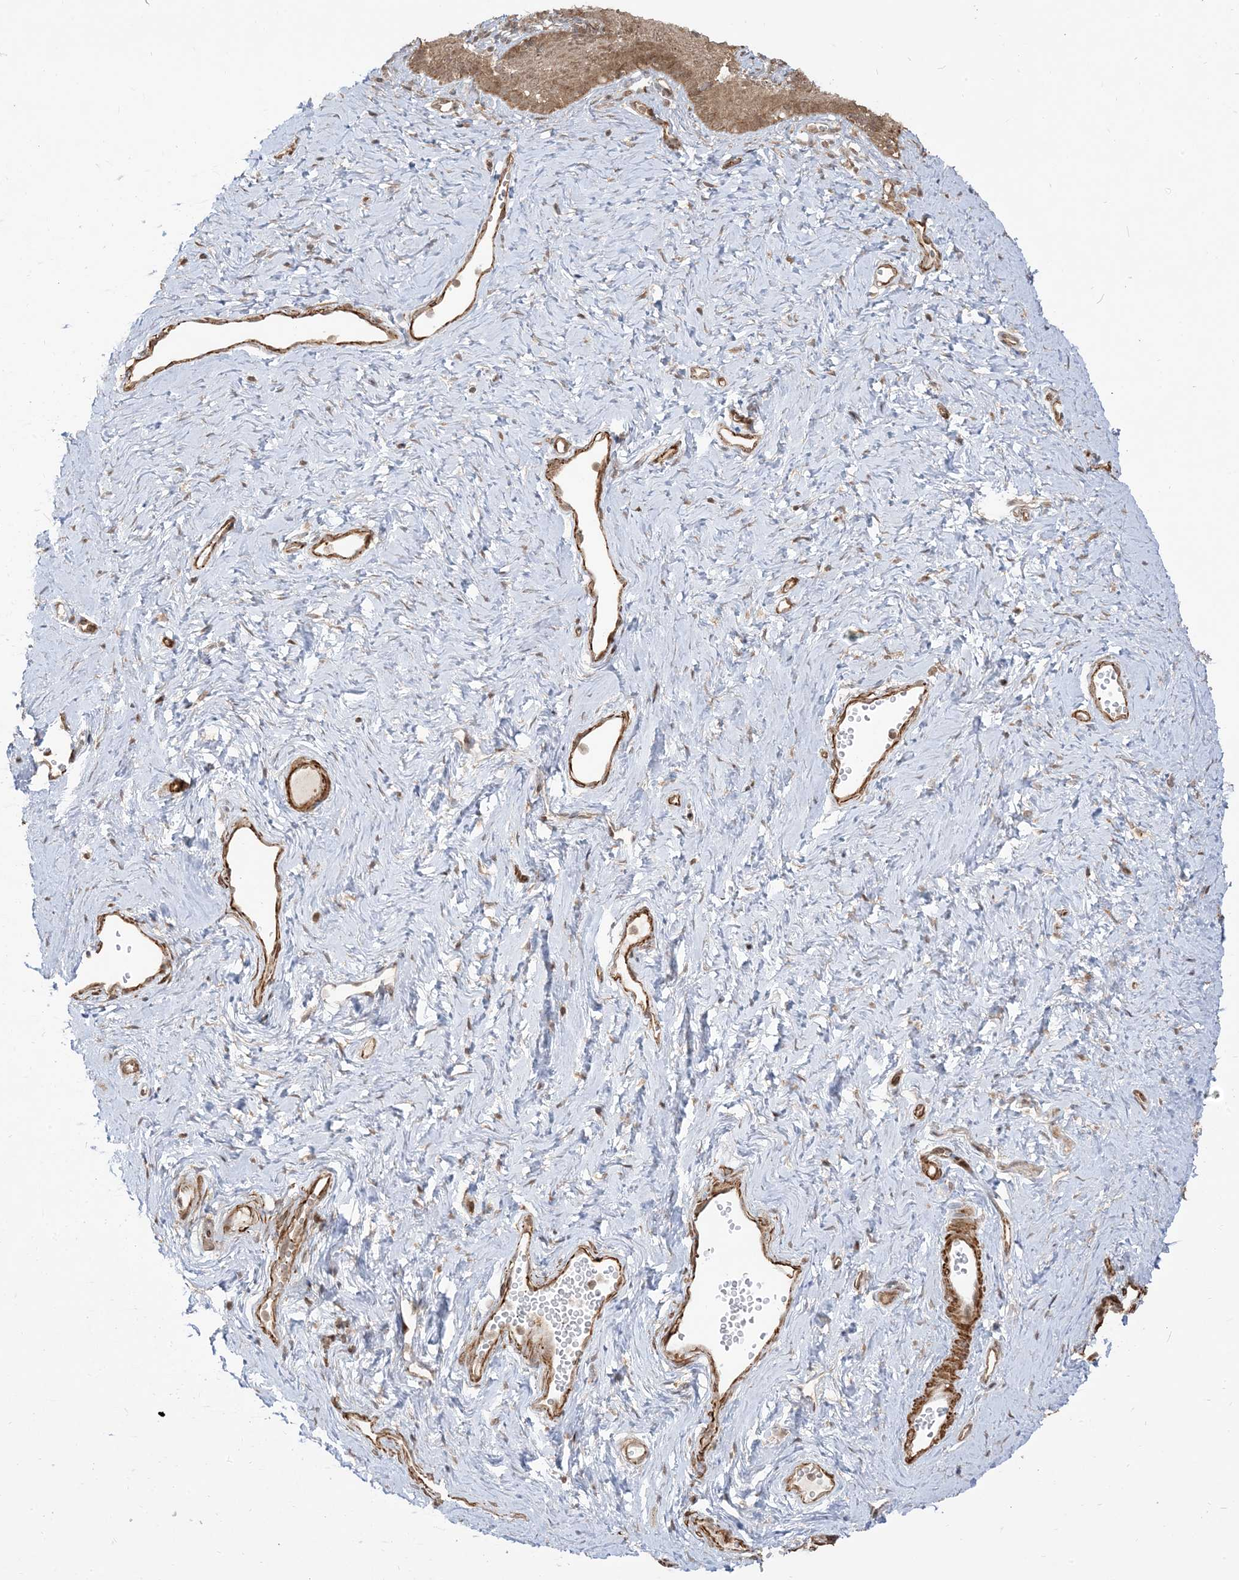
{"staining": {"intensity": "moderate", "quantity": ">75%", "location": "cytoplasmic/membranous,nuclear"}, "tissue": "vagina", "cell_type": "Squamous epithelial cells", "image_type": "normal", "snomed": [{"axis": "morphology", "description": "Normal tissue, NOS"}, {"axis": "topography", "description": "Vagina"}], "caption": "DAB immunohistochemical staining of unremarkable human vagina shows moderate cytoplasmic/membranous,nuclear protein expression in approximately >75% of squamous epithelial cells. Nuclei are stained in blue.", "gene": "TBCC", "patient": {"sex": "female", "age": 32}}